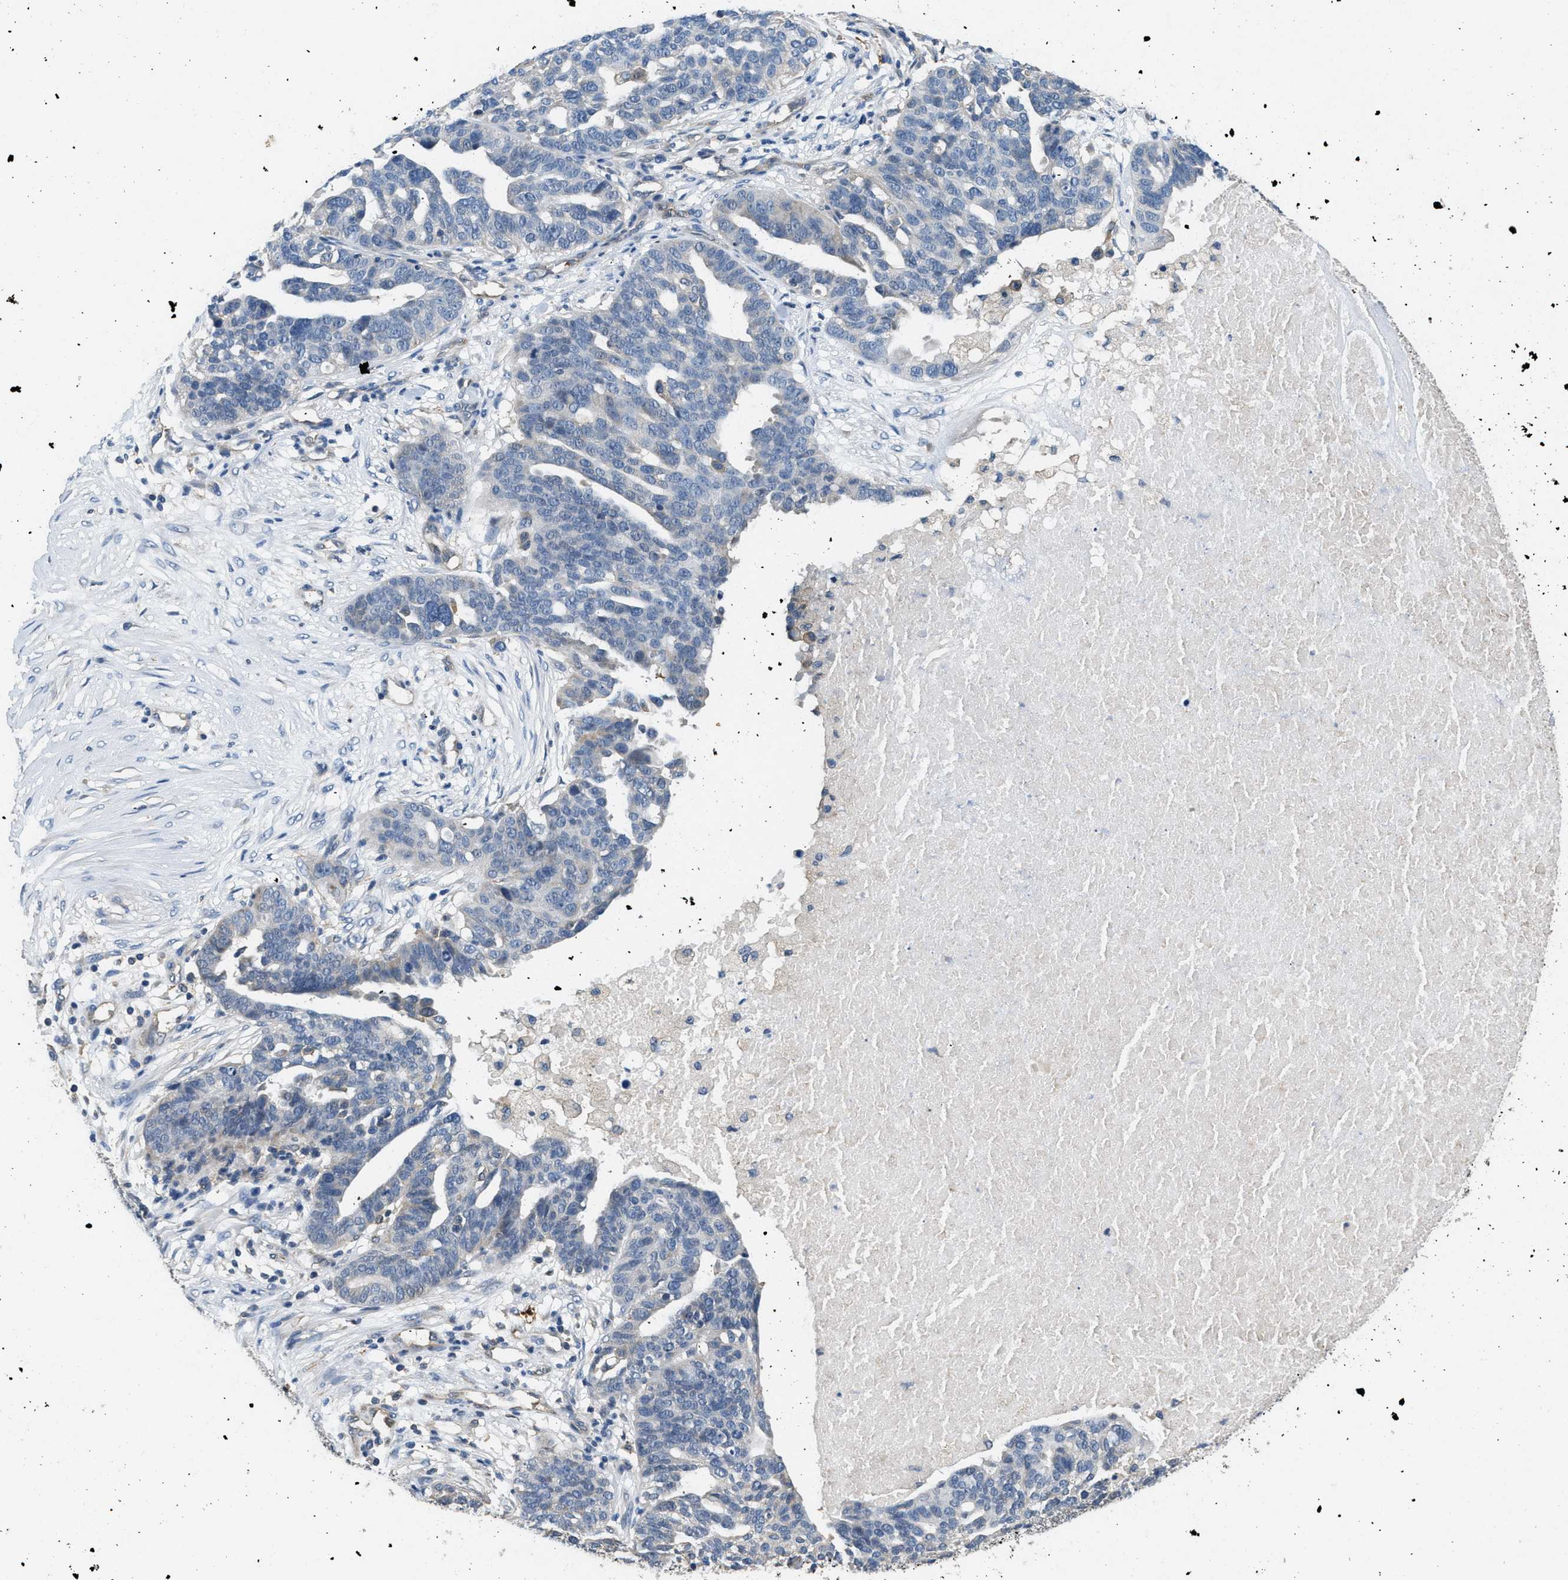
{"staining": {"intensity": "negative", "quantity": "none", "location": "none"}, "tissue": "ovarian cancer", "cell_type": "Tumor cells", "image_type": "cancer", "snomed": [{"axis": "morphology", "description": "Cystadenocarcinoma, serous, NOS"}, {"axis": "topography", "description": "Ovary"}], "caption": "Tumor cells are negative for protein expression in human ovarian cancer.", "gene": "DGKE", "patient": {"sex": "female", "age": 59}}